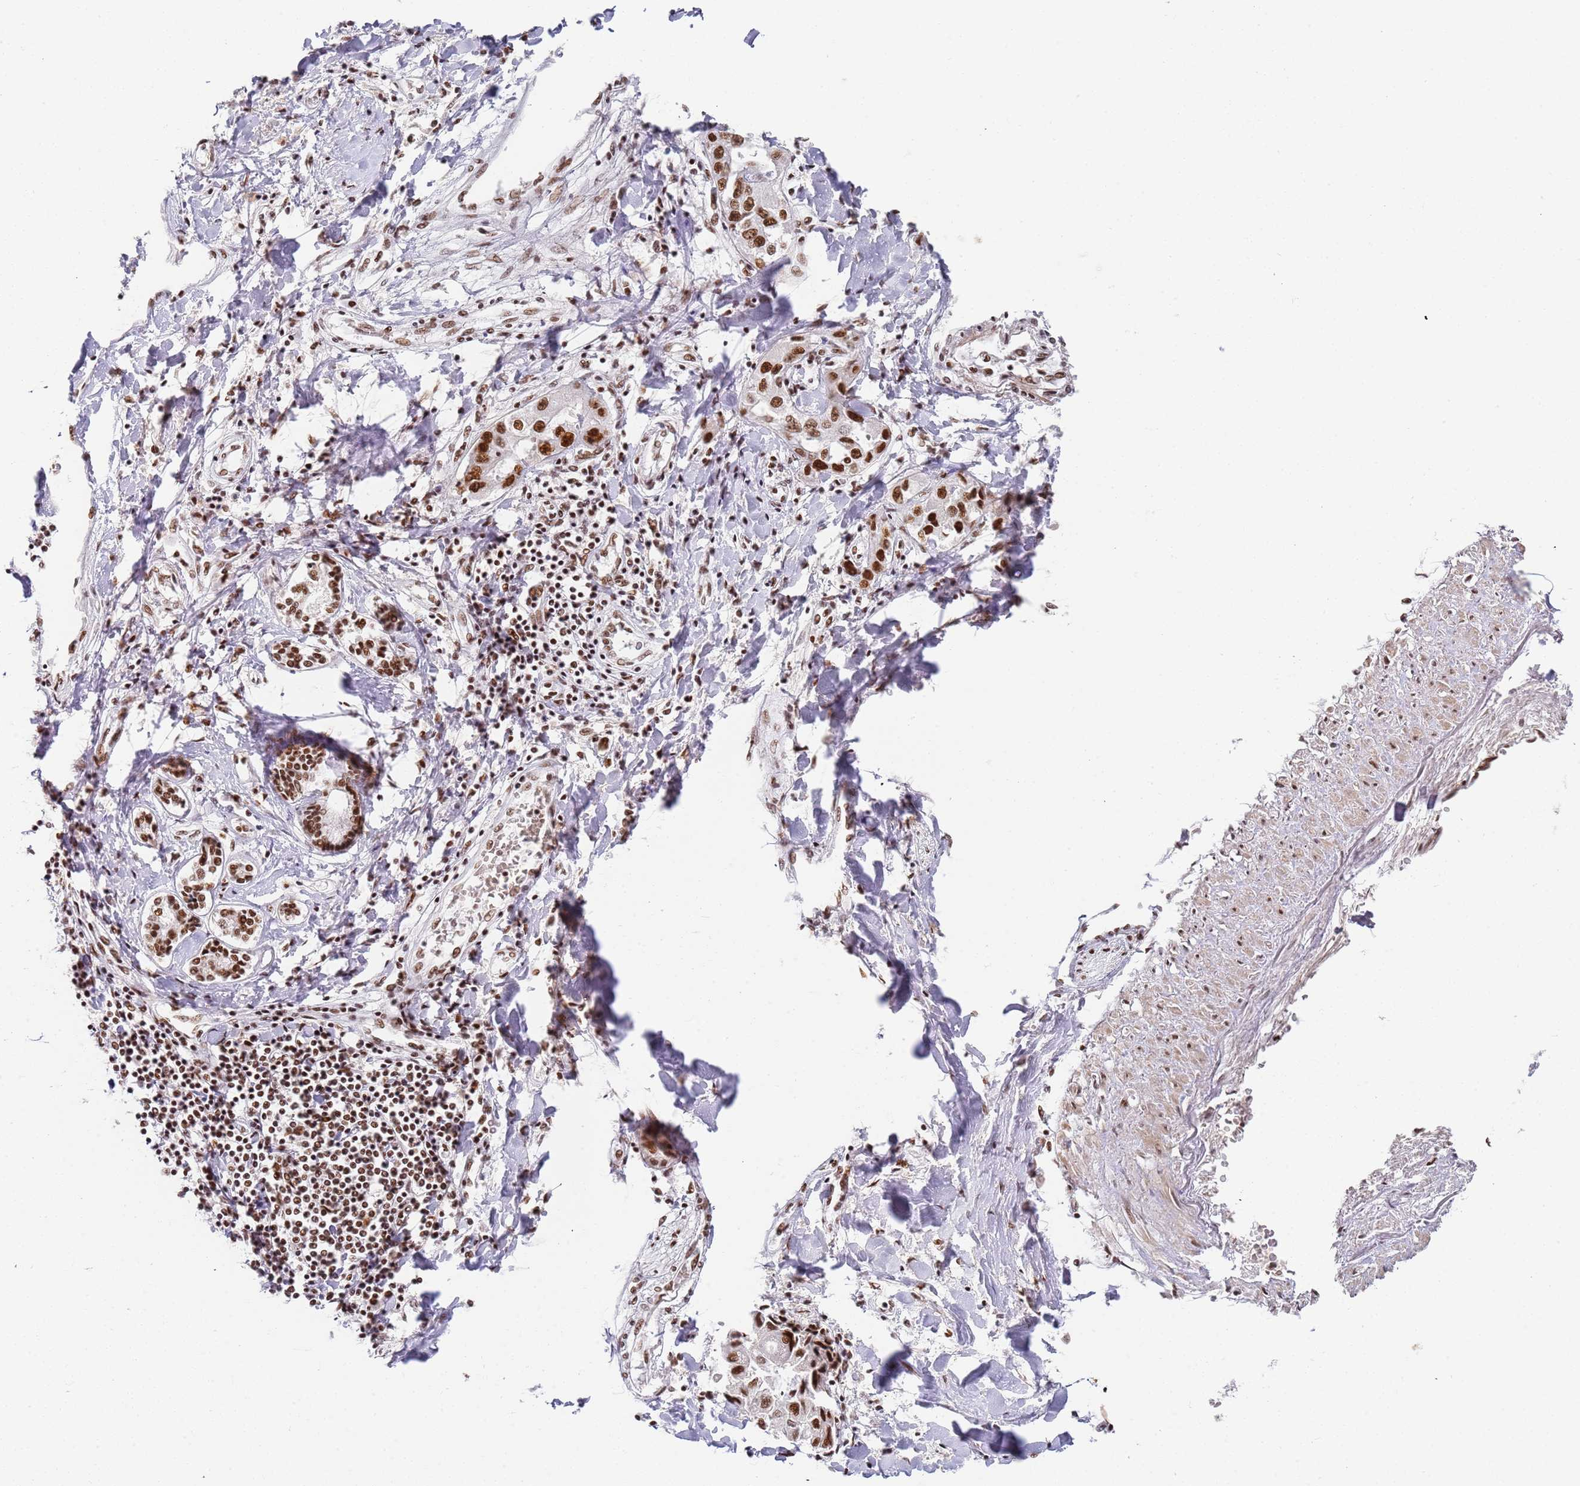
{"staining": {"intensity": "strong", "quantity": ">75%", "location": "nuclear"}, "tissue": "liver cancer", "cell_type": "Tumor cells", "image_type": "cancer", "snomed": [{"axis": "morphology", "description": "Cholangiocarcinoma"}, {"axis": "topography", "description": "Liver"}], "caption": "This image reveals IHC staining of human cholangiocarcinoma (liver), with high strong nuclear staining in about >75% of tumor cells.", "gene": "AKAP8L", "patient": {"sex": "male", "age": 59}}